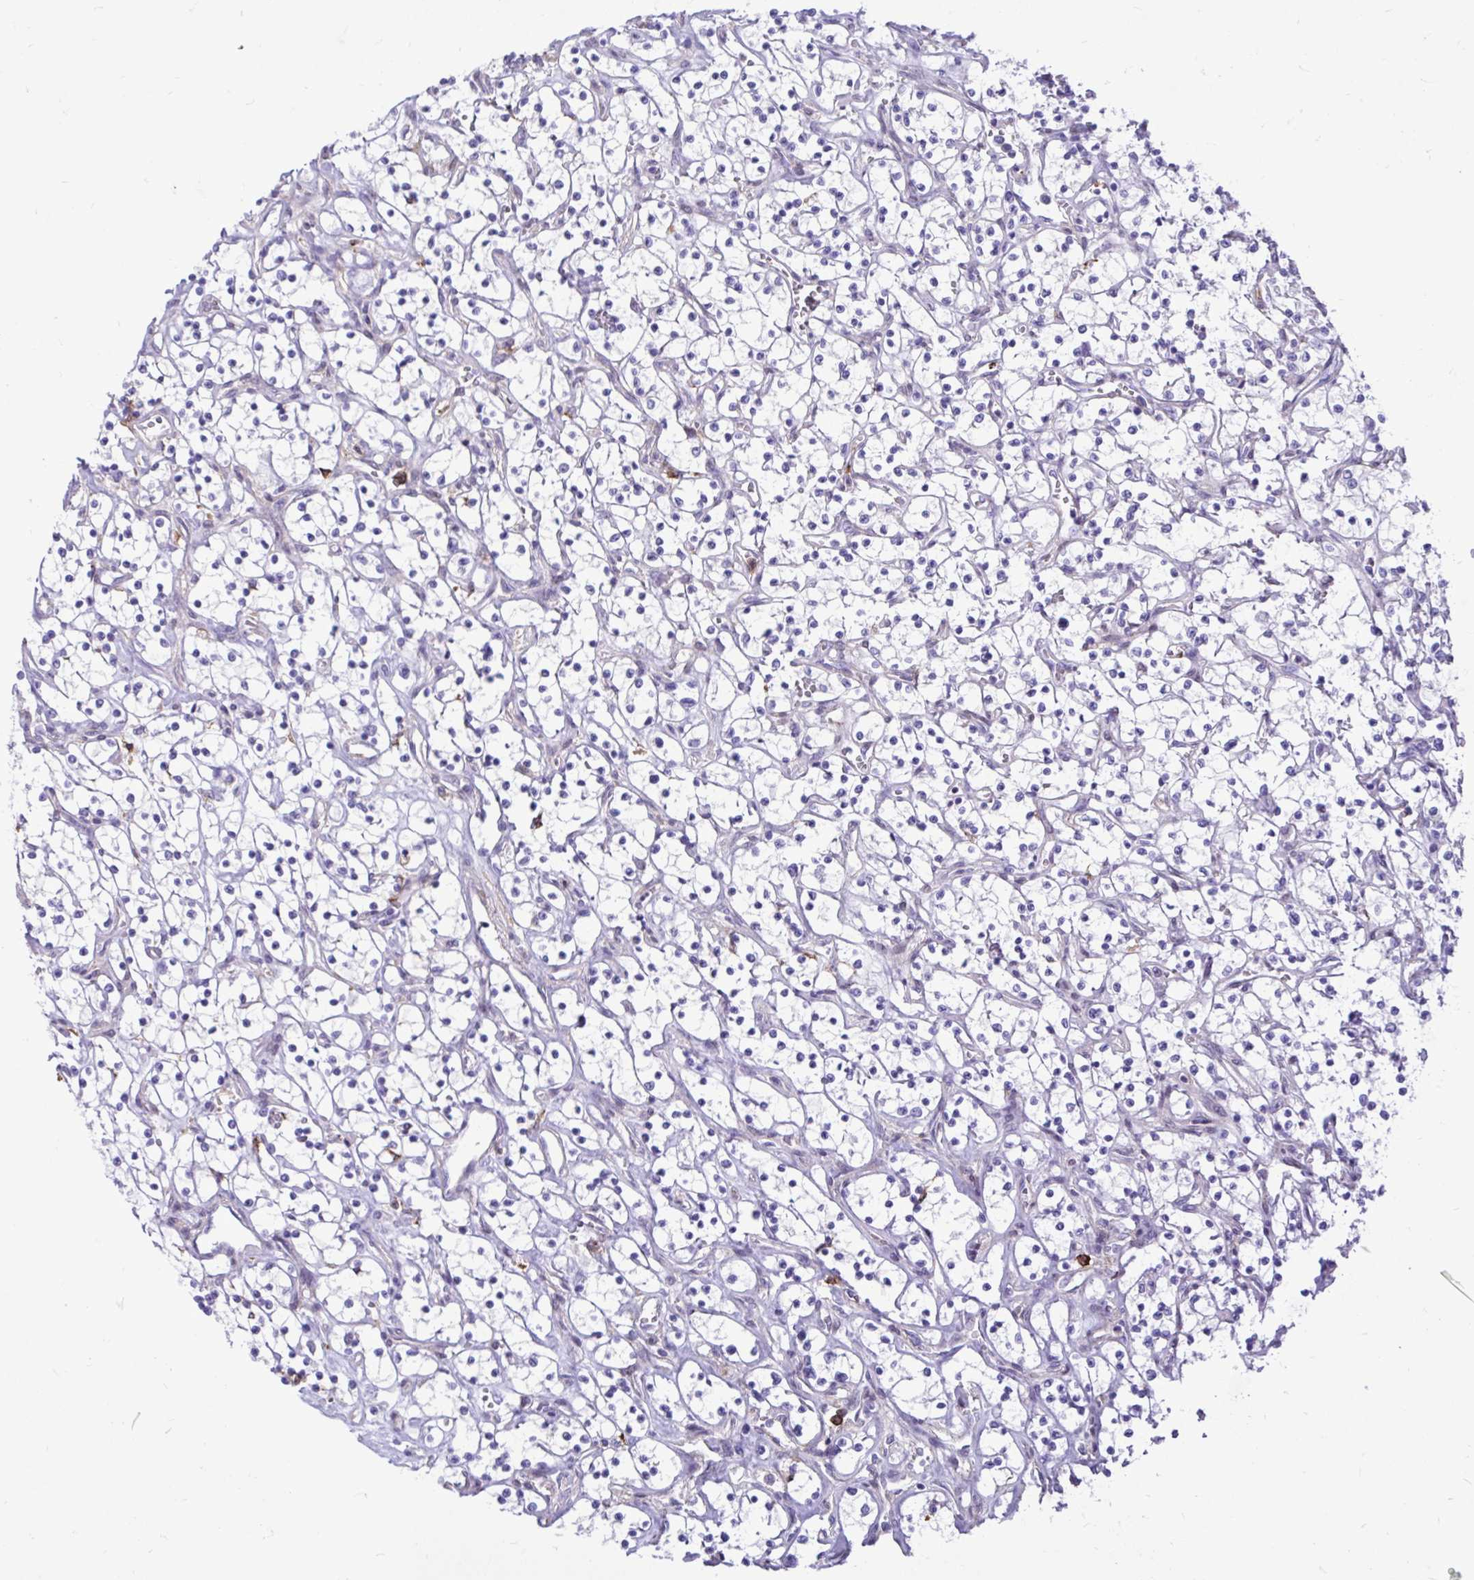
{"staining": {"intensity": "negative", "quantity": "none", "location": "none"}, "tissue": "renal cancer", "cell_type": "Tumor cells", "image_type": "cancer", "snomed": [{"axis": "morphology", "description": "Adenocarcinoma, NOS"}, {"axis": "topography", "description": "Kidney"}], "caption": "There is no significant positivity in tumor cells of renal cancer (adenocarcinoma). (DAB (3,3'-diaminobenzidine) IHC, high magnification).", "gene": "TLR7", "patient": {"sex": "female", "age": 69}}